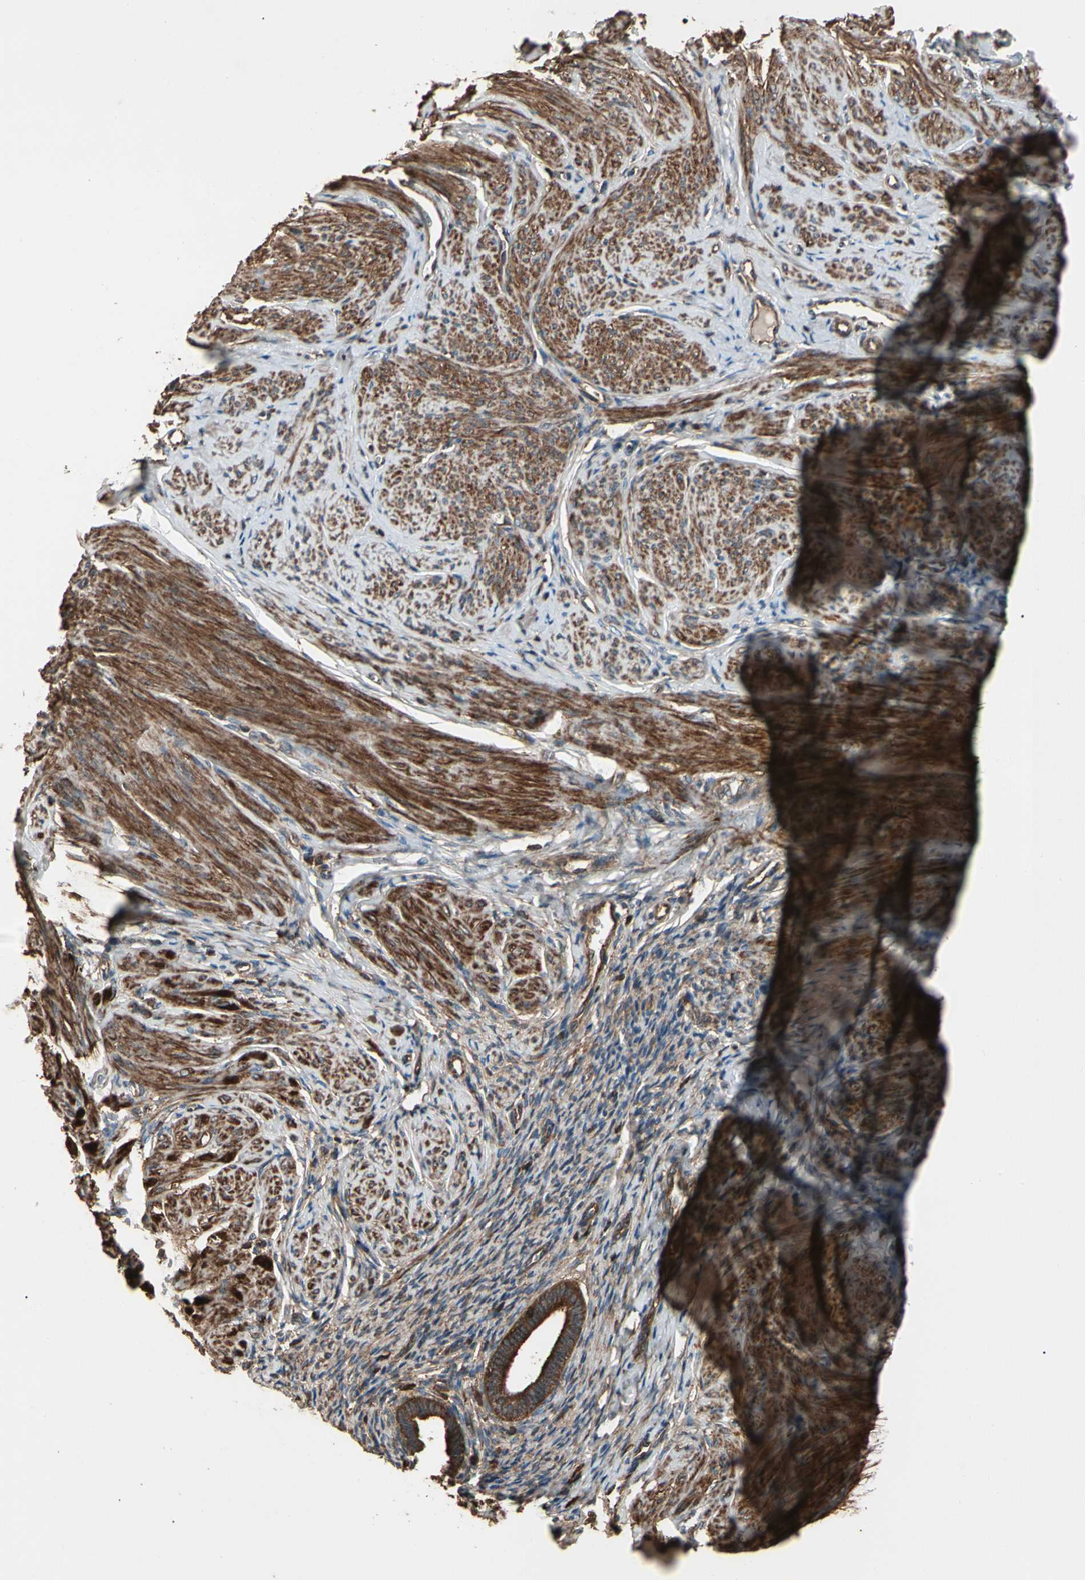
{"staining": {"intensity": "strong", "quantity": ">75%", "location": "cytoplasmic/membranous"}, "tissue": "smooth muscle", "cell_type": "Smooth muscle cells", "image_type": "normal", "snomed": [{"axis": "morphology", "description": "Normal tissue, NOS"}, {"axis": "topography", "description": "Uterus"}], "caption": "Immunohistochemistry photomicrograph of unremarkable smooth muscle: smooth muscle stained using IHC exhibits high levels of strong protein expression localized specifically in the cytoplasmic/membranous of smooth muscle cells, appearing as a cytoplasmic/membranous brown color.", "gene": "AGBL2", "patient": {"sex": "female", "age": 45}}